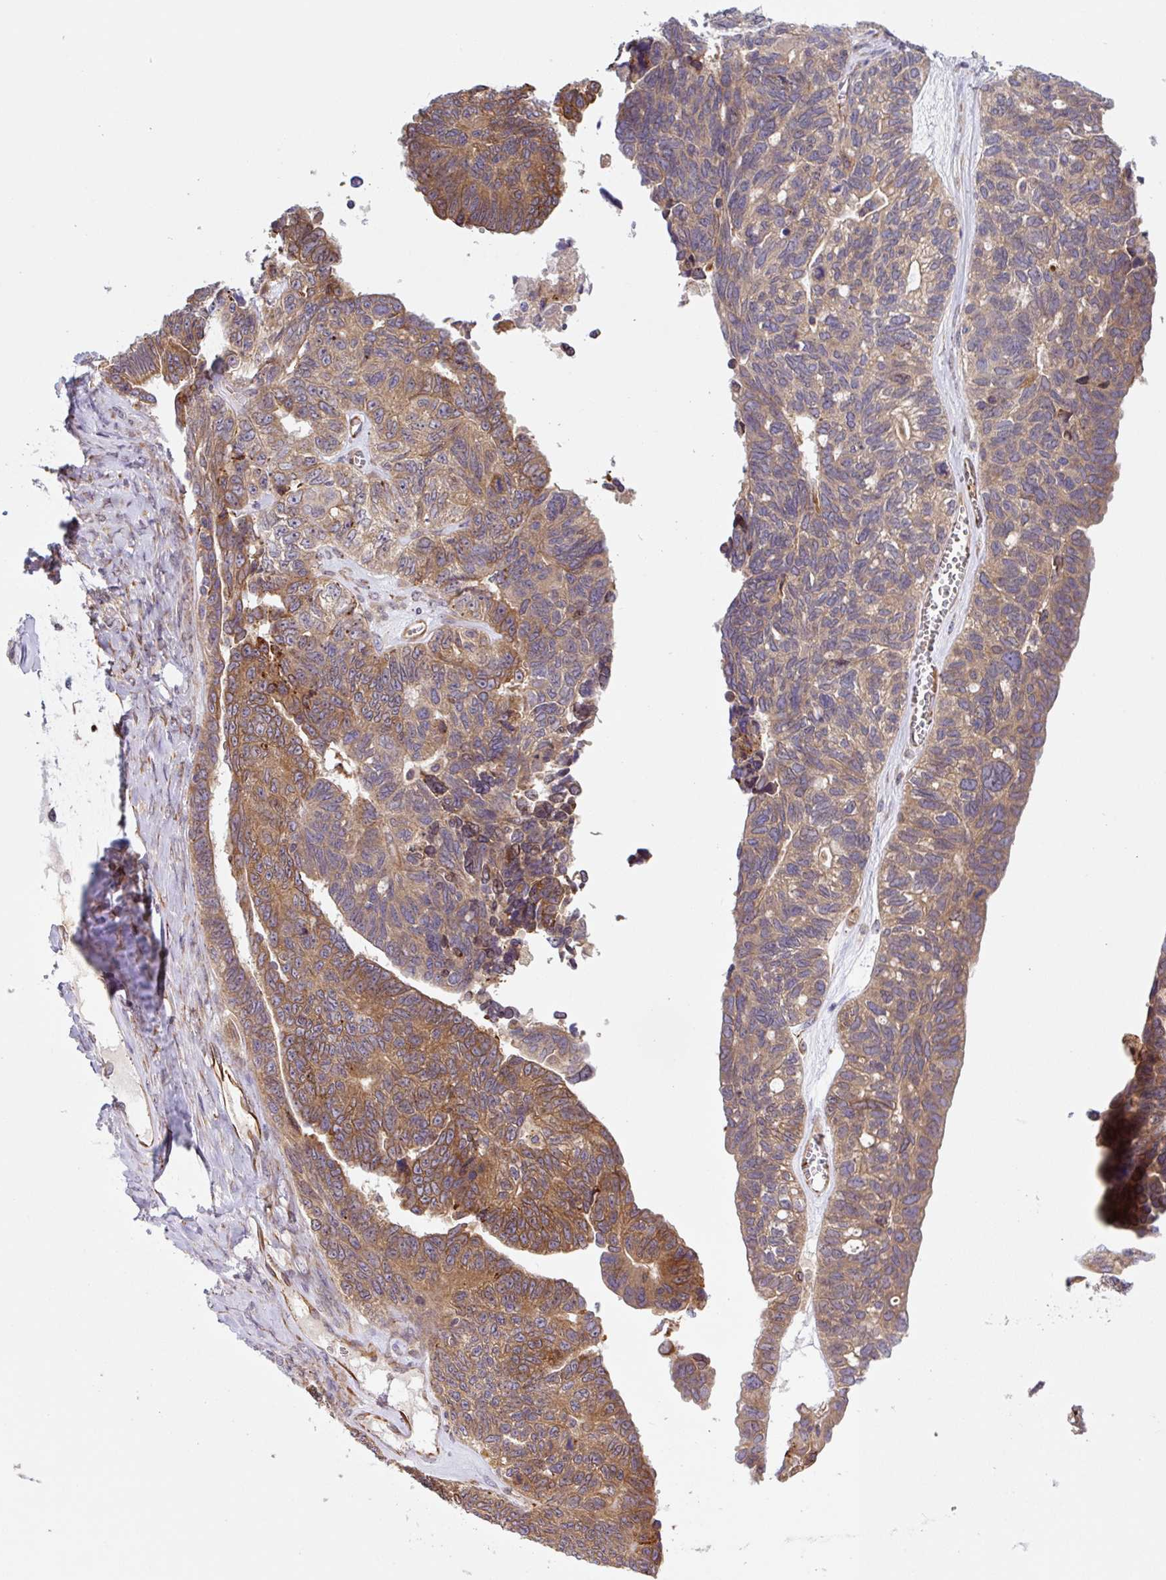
{"staining": {"intensity": "moderate", "quantity": "25%-75%", "location": "cytoplasmic/membranous"}, "tissue": "ovarian cancer", "cell_type": "Tumor cells", "image_type": "cancer", "snomed": [{"axis": "morphology", "description": "Cystadenocarcinoma, serous, NOS"}, {"axis": "topography", "description": "Ovary"}], "caption": "Immunohistochemistry (IHC) (DAB) staining of human ovarian serous cystadenocarcinoma demonstrates moderate cytoplasmic/membranous protein expression in about 25%-75% of tumor cells.", "gene": "APOBEC3D", "patient": {"sex": "female", "age": 79}}